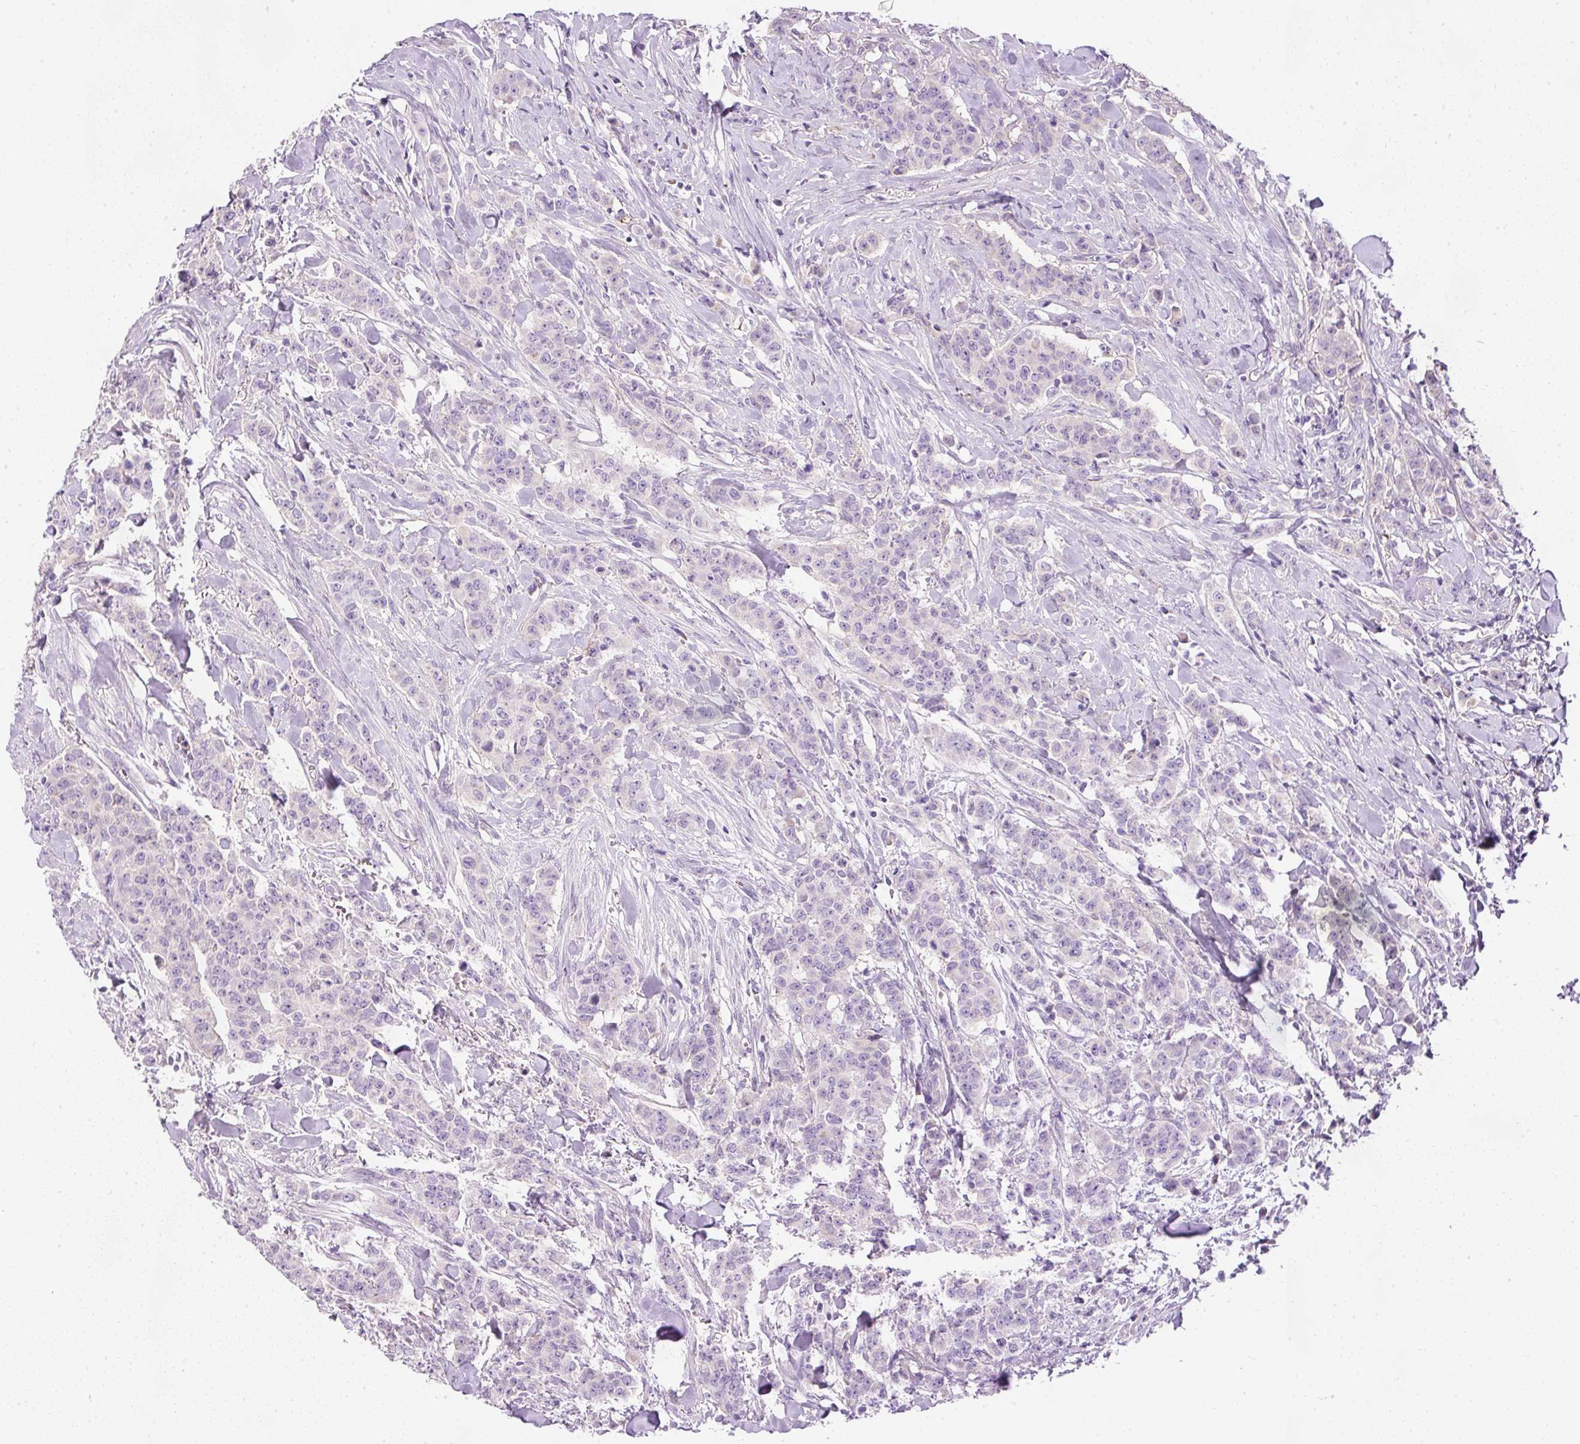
{"staining": {"intensity": "negative", "quantity": "none", "location": "none"}, "tissue": "breast cancer", "cell_type": "Tumor cells", "image_type": "cancer", "snomed": [{"axis": "morphology", "description": "Duct carcinoma"}, {"axis": "topography", "description": "Breast"}], "caption": "This is a photomicrograph of immunohistochemistry (IHC) staining of breast cancer, which shows no staining in tumor cells. (Brightfield microscopy of DAB (3,3'-diaminobenzidine) immunohistochemistry at high magnification).", "gene": "KPNA5", "patient": {"sex": "female", "age": 40}}